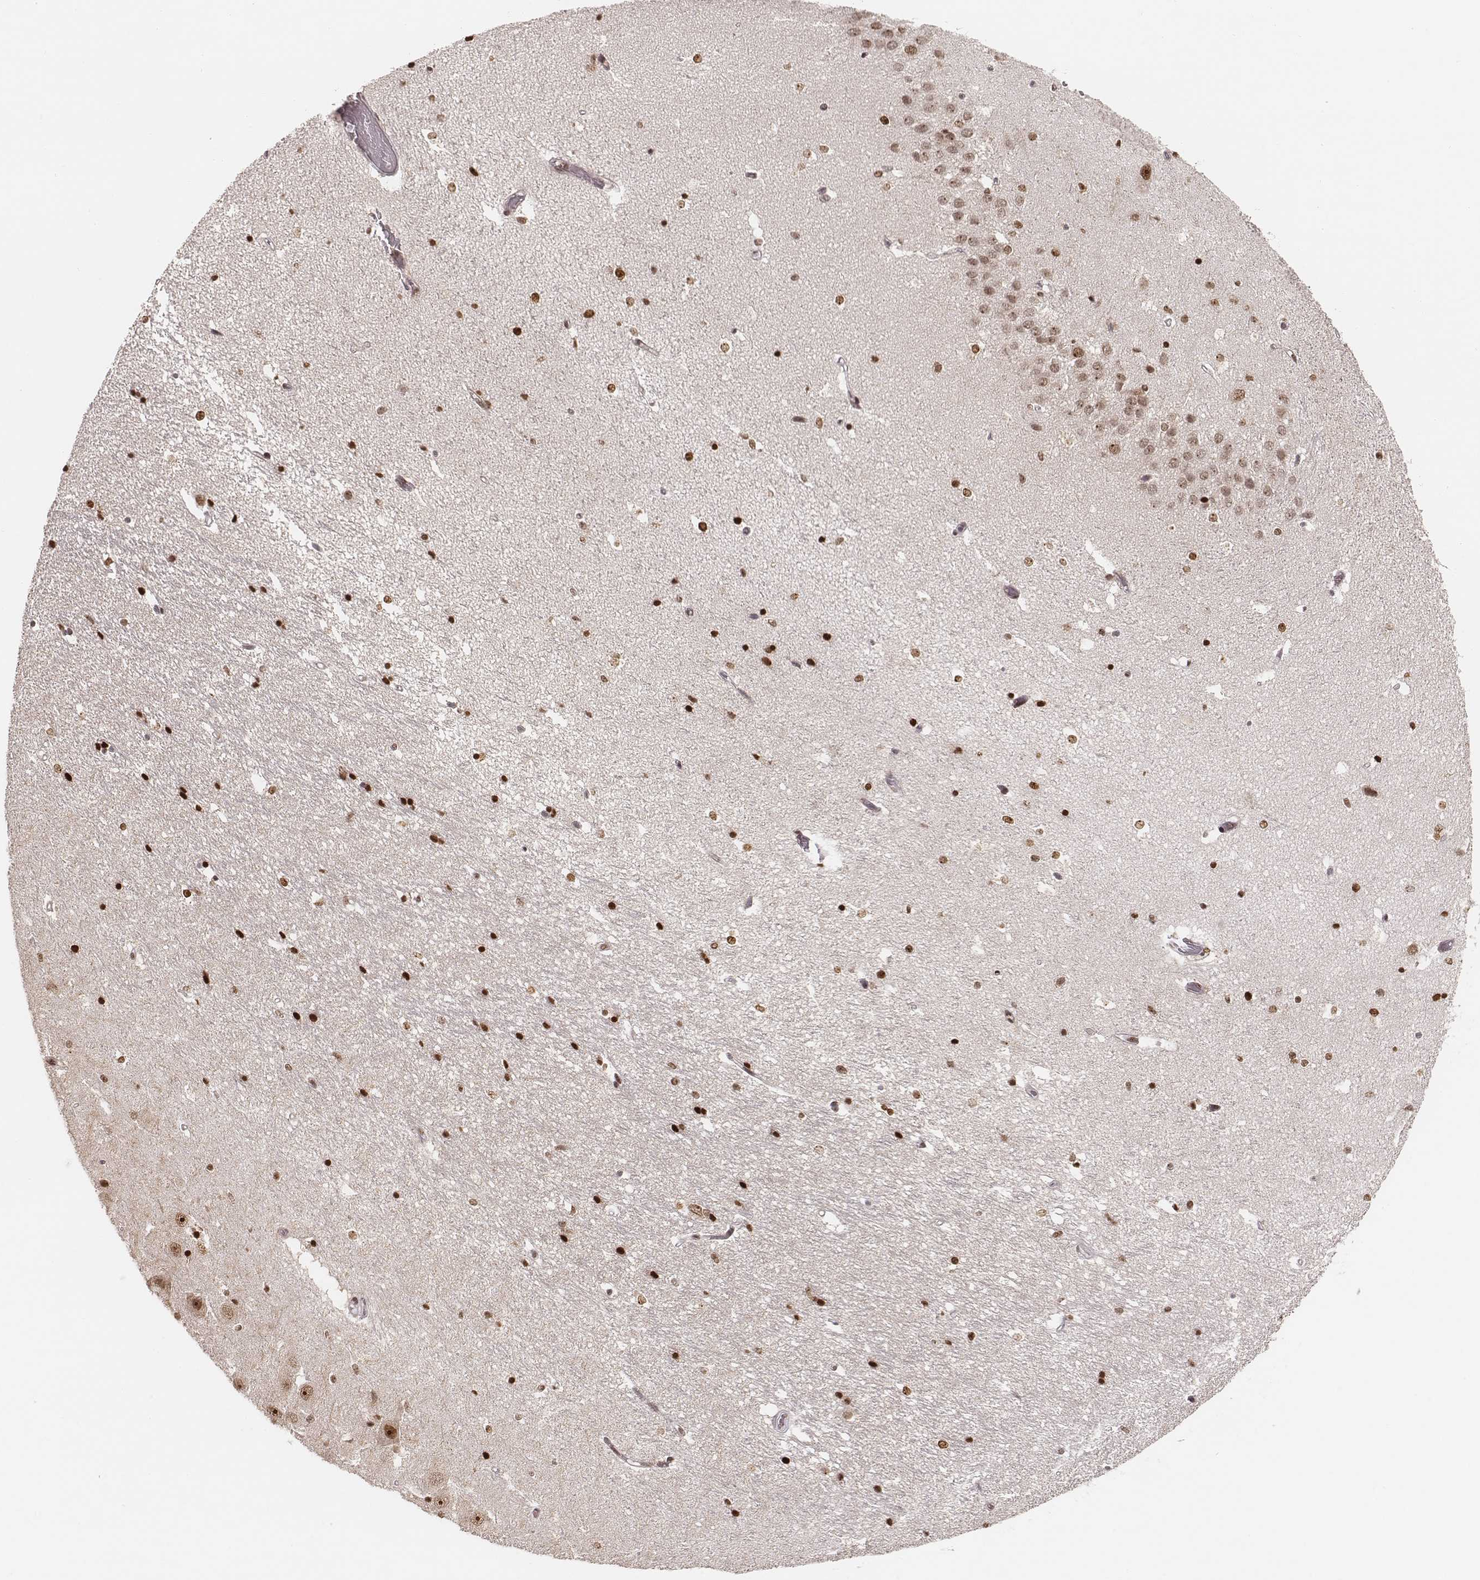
{"staining": {"intensity": "strong", "quantity": ">75%", "location": "nuclear"}, "tissue": "hippocampus", "cell_type": "Glial cells", "image_type": "normal", "snomed": [{"axis": "morphology", "description": "Normal tissue, NOS"}, {"axis": "topography", "description": "Hippocampus"}], "caption": "Immunohistochemistry staining of unremarkable hippocampus, which displays high levels of strong nuclear expression in approximately >75% of glial cells indicating strong nuclear protein staining. The staining was performed using DAB (brown) for protein detection and nuclei were counterstained in hematoxylin (blue).", "gene": "PARP1", "patient": {"sex": "male", "age": 44}}